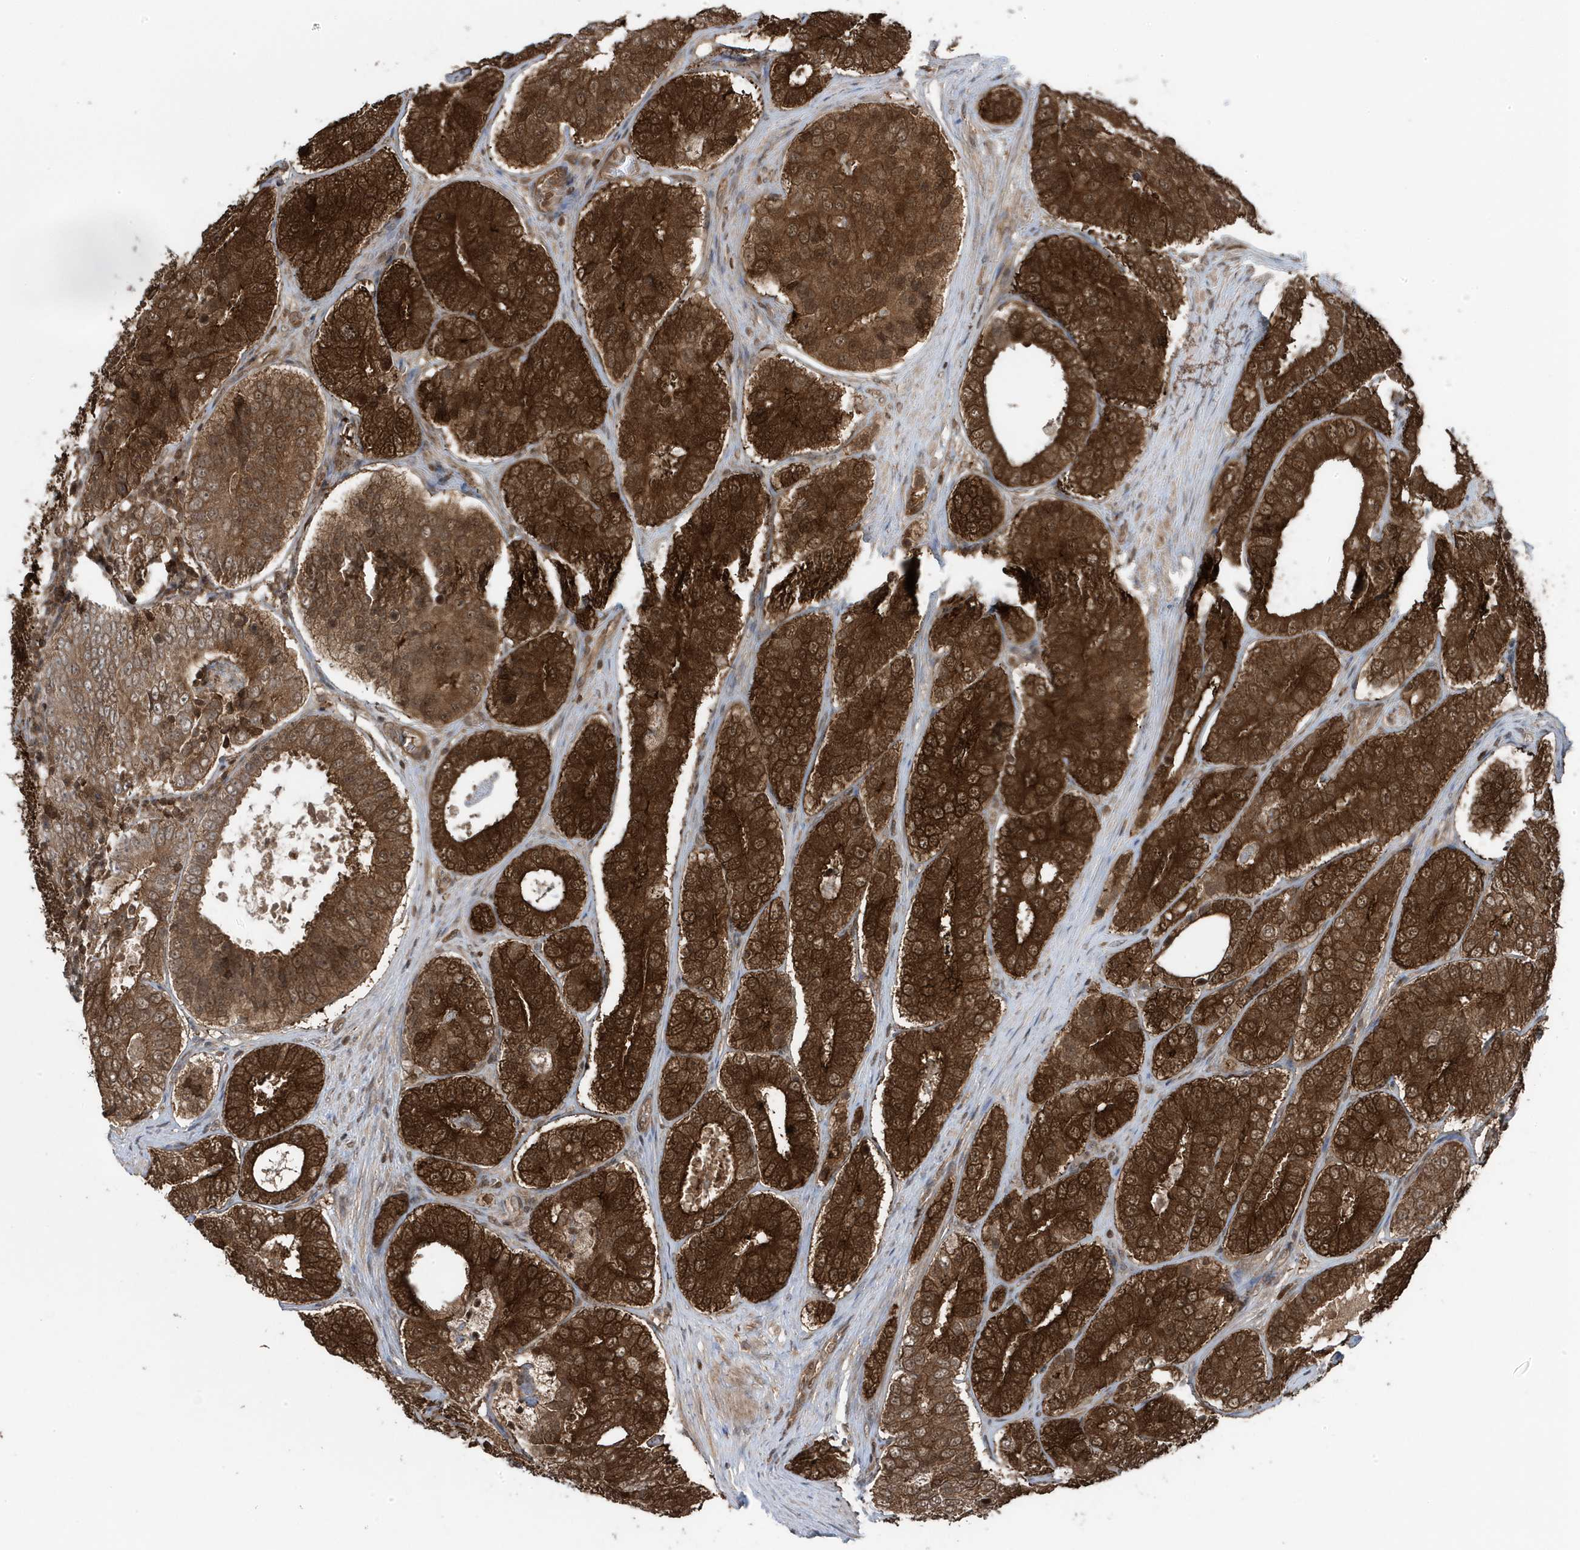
{"staining": {"intensity": "strong", "quantity": ">75%", "location": "cytoplasmic/membranous"}, "tissue": "prostate cancer", "cell_type": "Tumor cells", "image_type": "cancer", "snomed": [{"axis": "morphology", "description": "Adenocarcinoma, High grade"}, {"axis": "topography", "description": "Prostate"}], "caption": "Prostate cancer was stained to show a protein in brown. There is high levels of strong cytoplasmic/membranous expression in approximately >75% of tumor cells. The staining was performed using DAB (3,3'-diaminobenzidine), with brown indicating positive protein expression. Nuclei are stained blue with hematoxylin.", "gene": "MAPK1IP1L", "patient": {"sex": "male", "age": 56}}